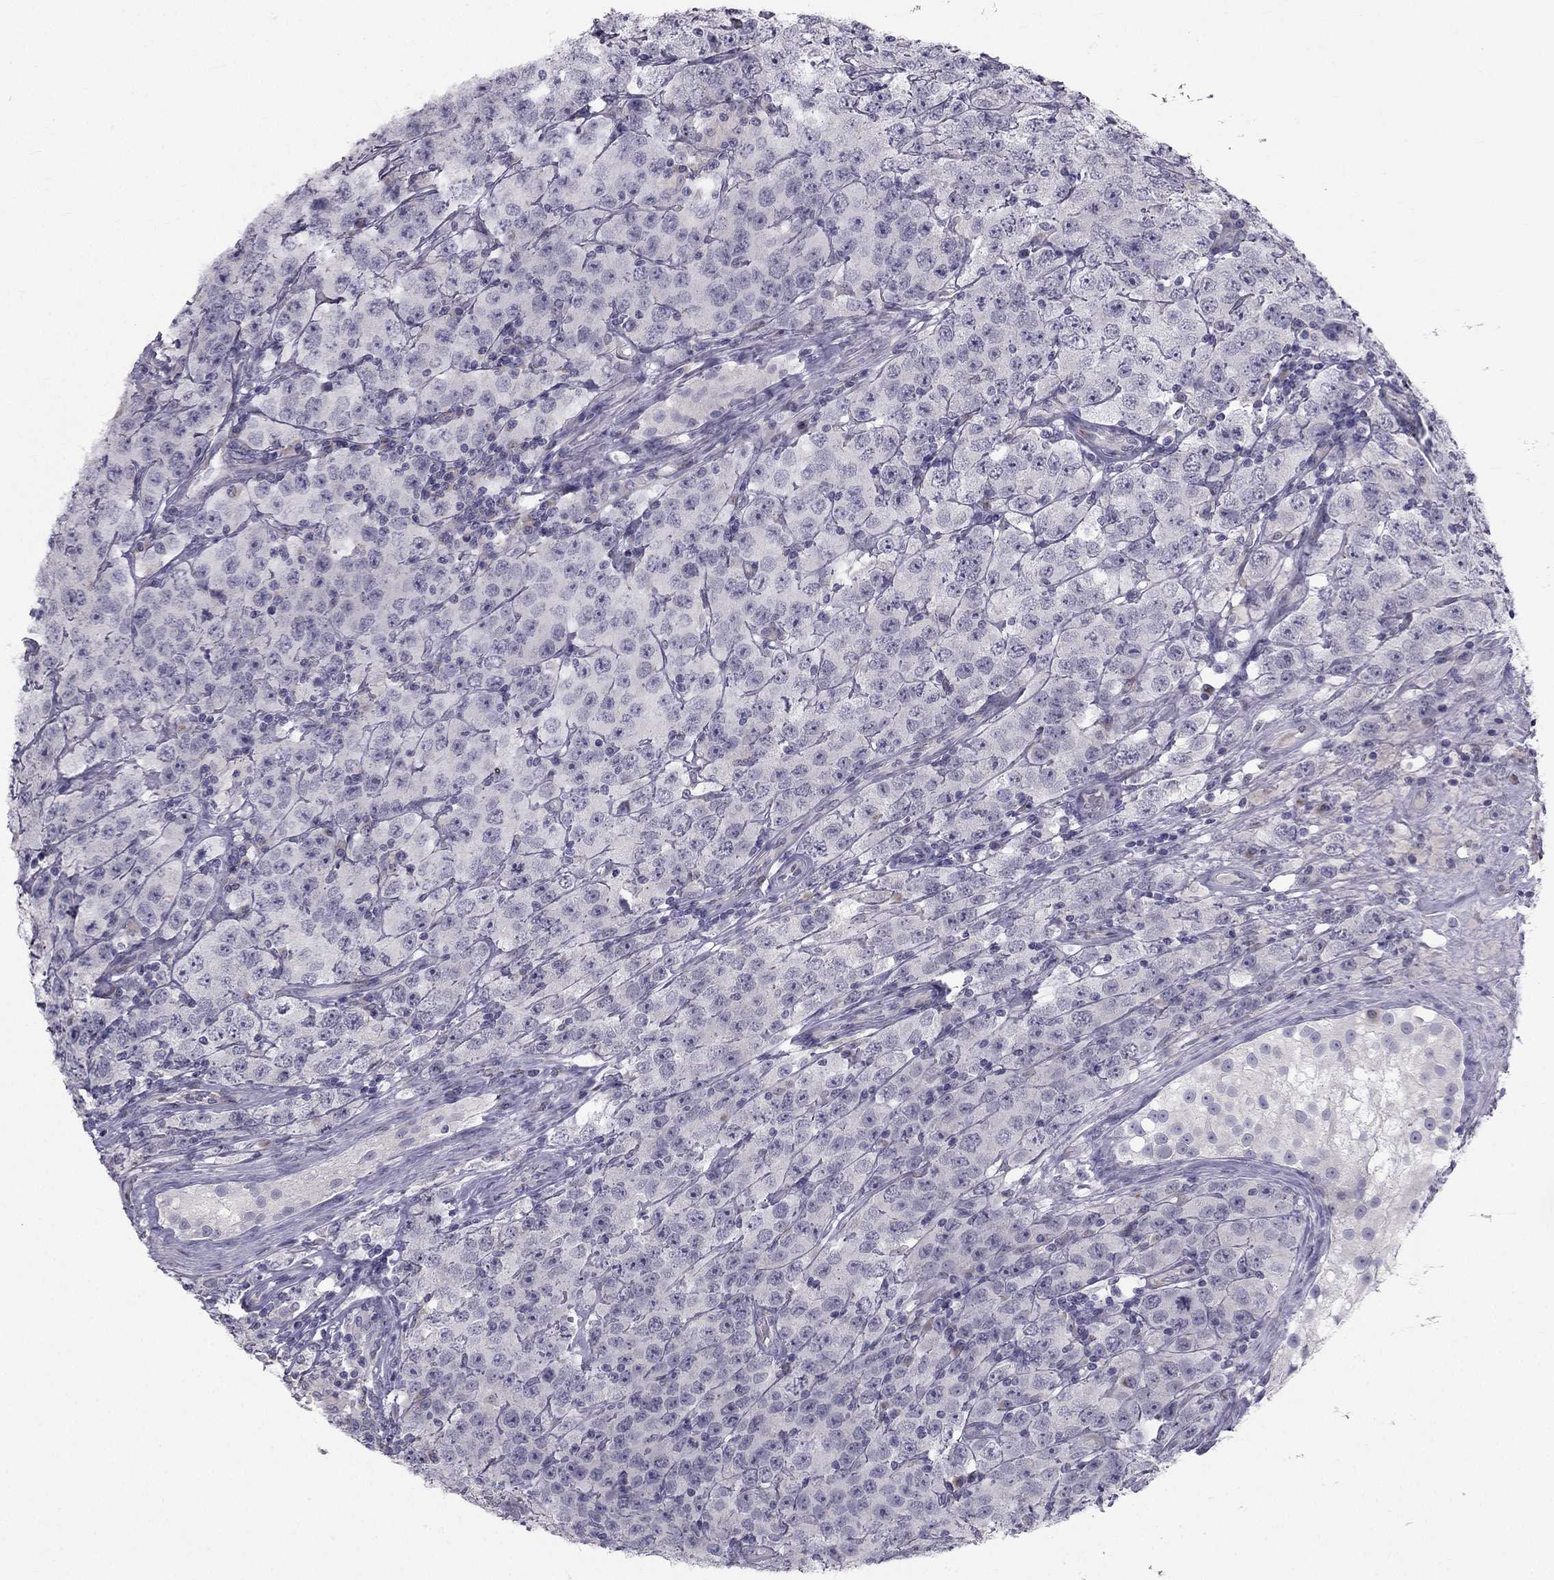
{"staining": {"intensity": "negative", "quantity": "none", "location": "none"}, "tissue": "testis cancer", "cell_type": "Tumor cells", "image_type": "cancer", "snomed": [{"axis": "morphology", "description": "Seminoma, NOS"}, {"axis": "topography", "description": "Testis"}], "caption": "High power microscopy micrograph of an IHC histopathology image of testis cancer, revealing no significant staining in tumor cells.", "gene": "TRPS1", "patient": {"sex": "male", "age": 52}}